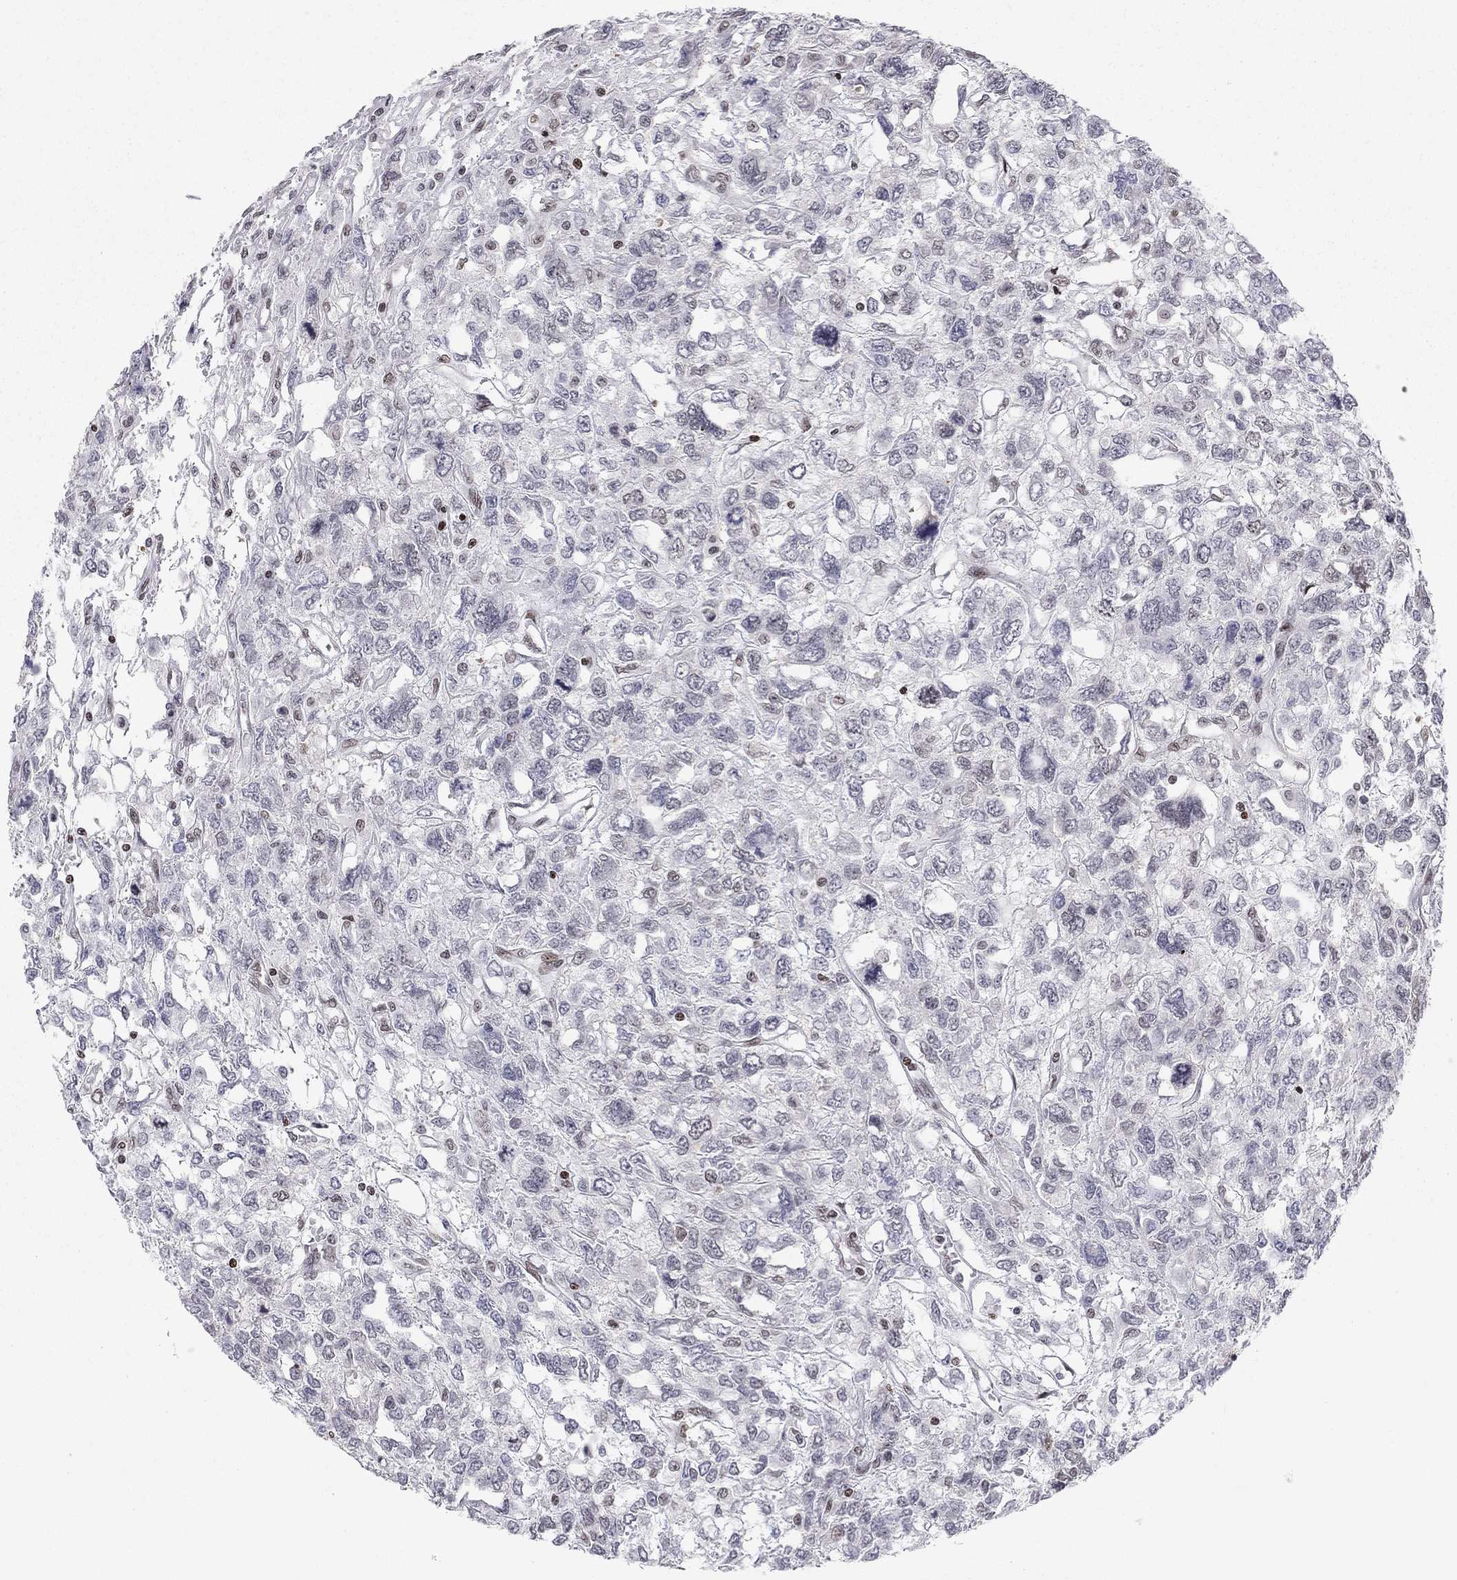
{"staining": {"intensity": "moderate", "quantity": "<25%", "location": "nuclear"}, "tissue": "testis cancer", "cell_type": "Tumor cells", "image_type": "cancer", "snomed": [{"axis": "morphology", "description": "Seminoma, NOS"}, {"axis": "topography", "description": "Testis"}], "caption": "Tumor cells display low levels of moderate nuclear staining in about <25% of cells in testis cancer.", "gene": "H2AX", "patient": {"sex": "male", "age": 52}}